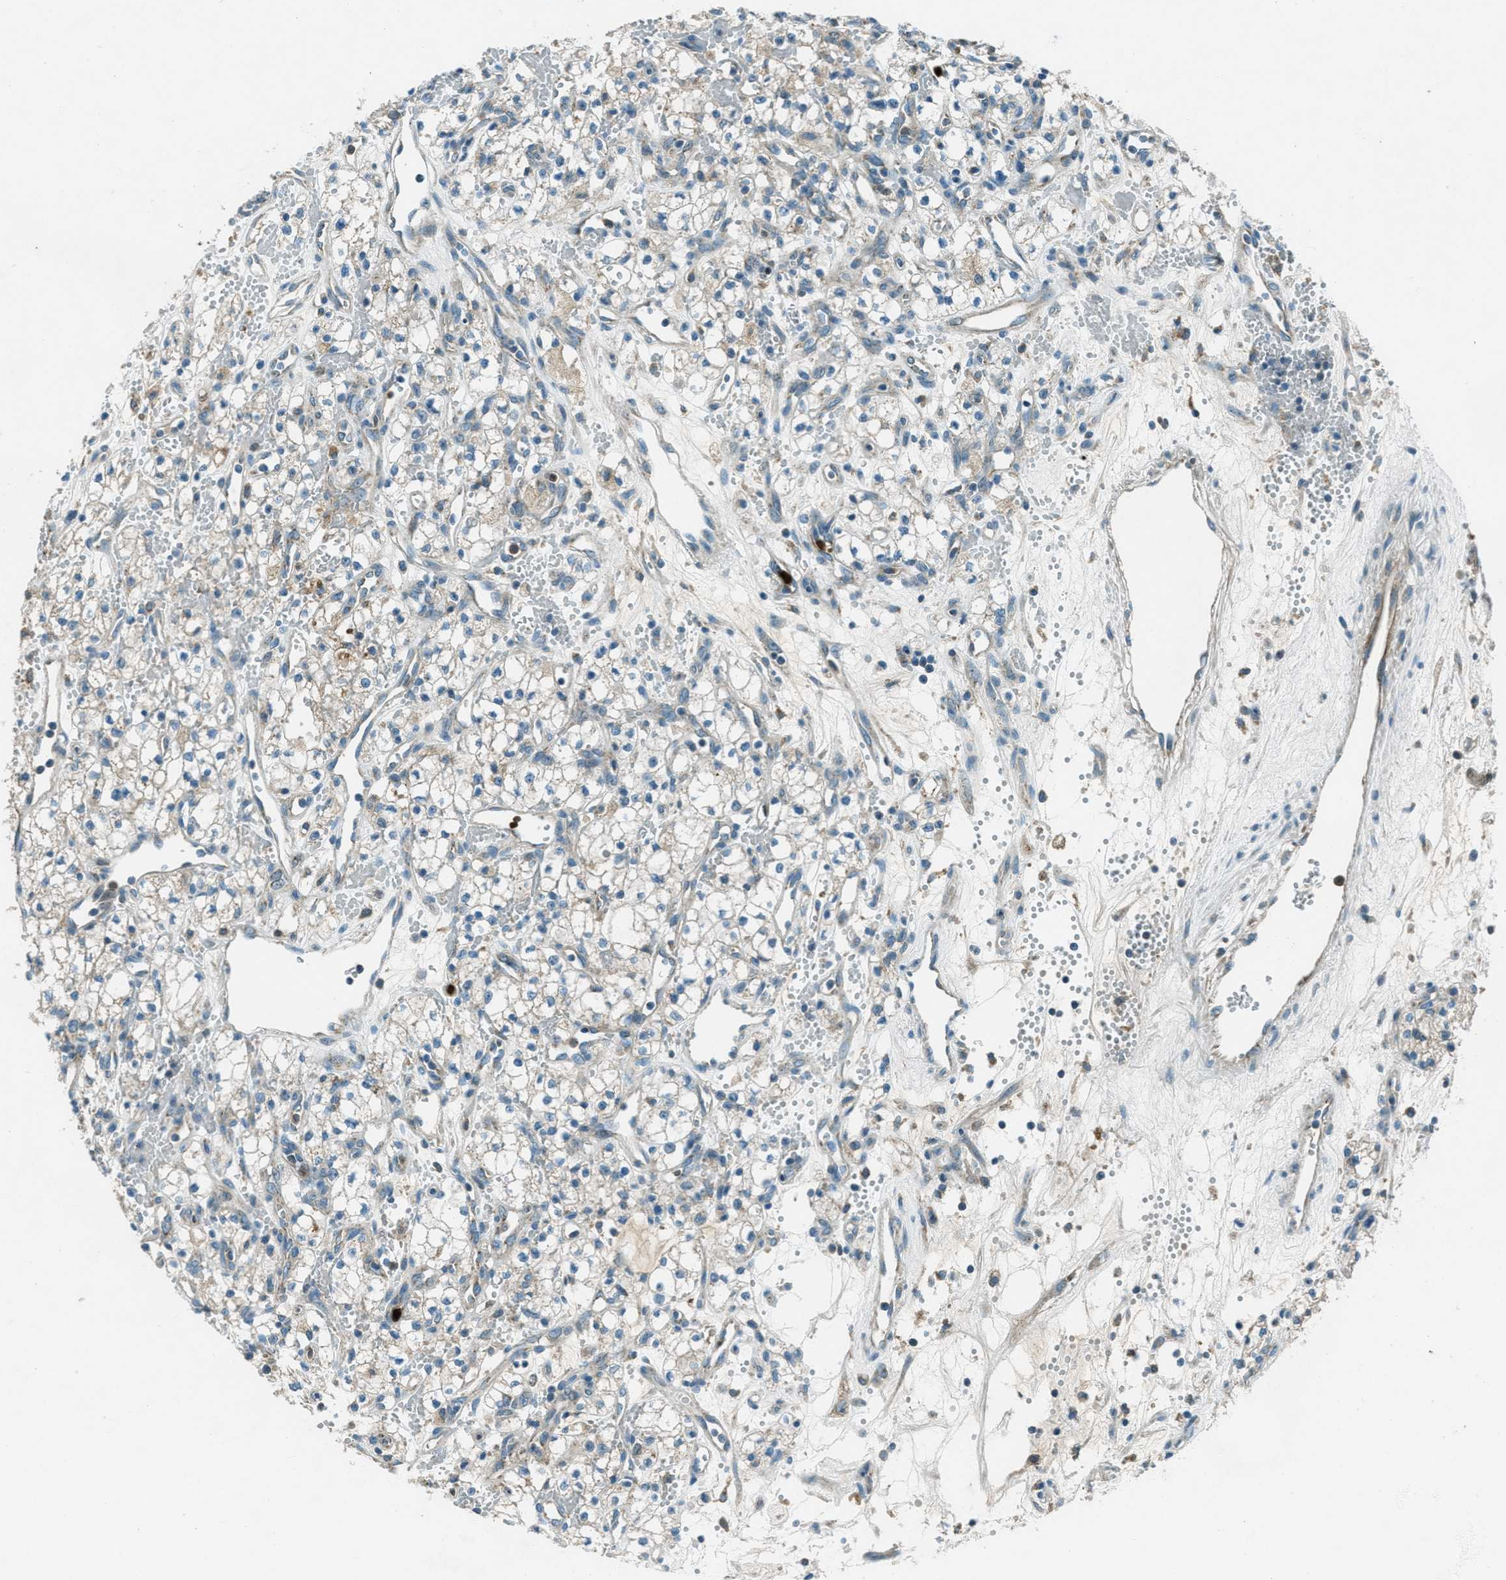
{"staining": {"intensity": "weak", "quantity": "<25%", "location": "cytoplasmic/membranous"}, "tissue": "renal cancer", "cell_type": "Tumor cells", "image_type": "cancer", "snomed": [{"axis": "morphology", "description": "Adenocarcinoma, NOS"}, {"axis": "topography", "description": "Kidney"}], "caption": "This is an IHC histopathology image of human adenocarcinoma (renal). There is no expression in tumor cells.", "gene": "FAR1", "patient": {"sex": "male", "age": 59}}